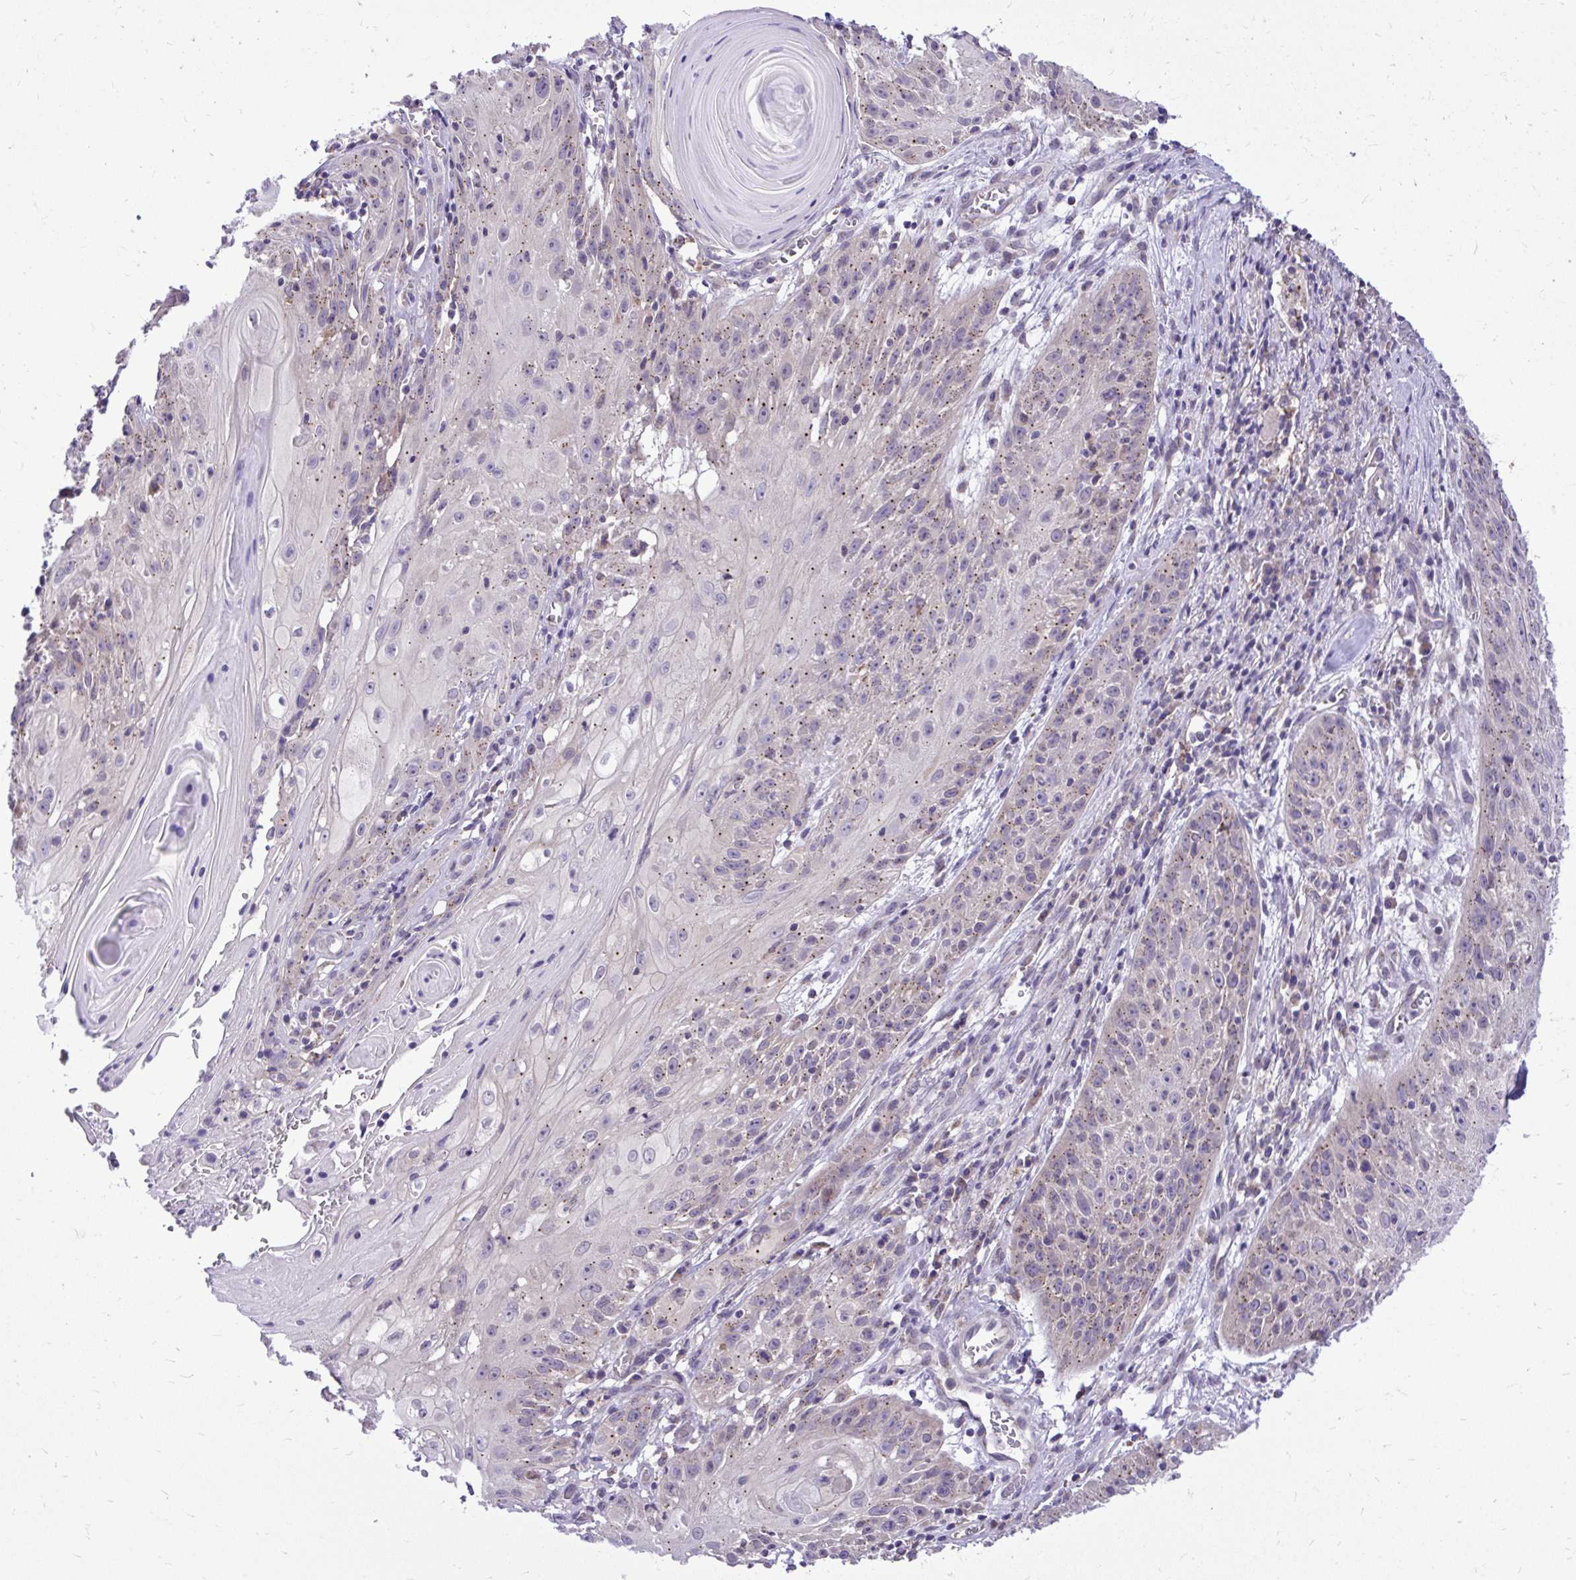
{"staining": {"intensity": "weak", "quantity": "25%-75%", "location": "cytoplasmic/membranous"}, "tissue": "skin cancer", "cell_type": "Tumor cells", "image_type": "cancer", "snomed": [{"axis": "morphology", "description": "Squamous cell carcinoma, NOS"}, {"axis": "topography", "description": "Skin"}, {"axis": "topography", "description": "Vulva"}], "caption": "Skin squamous cell carcinoma stained for a protein (brown) exhibits weak cytoplasmic/membranous positive expression in approximately 25%-75% of tumor cells.", "gene": "CEACAM18", "patient": {"sex": "female", "age": 76}}